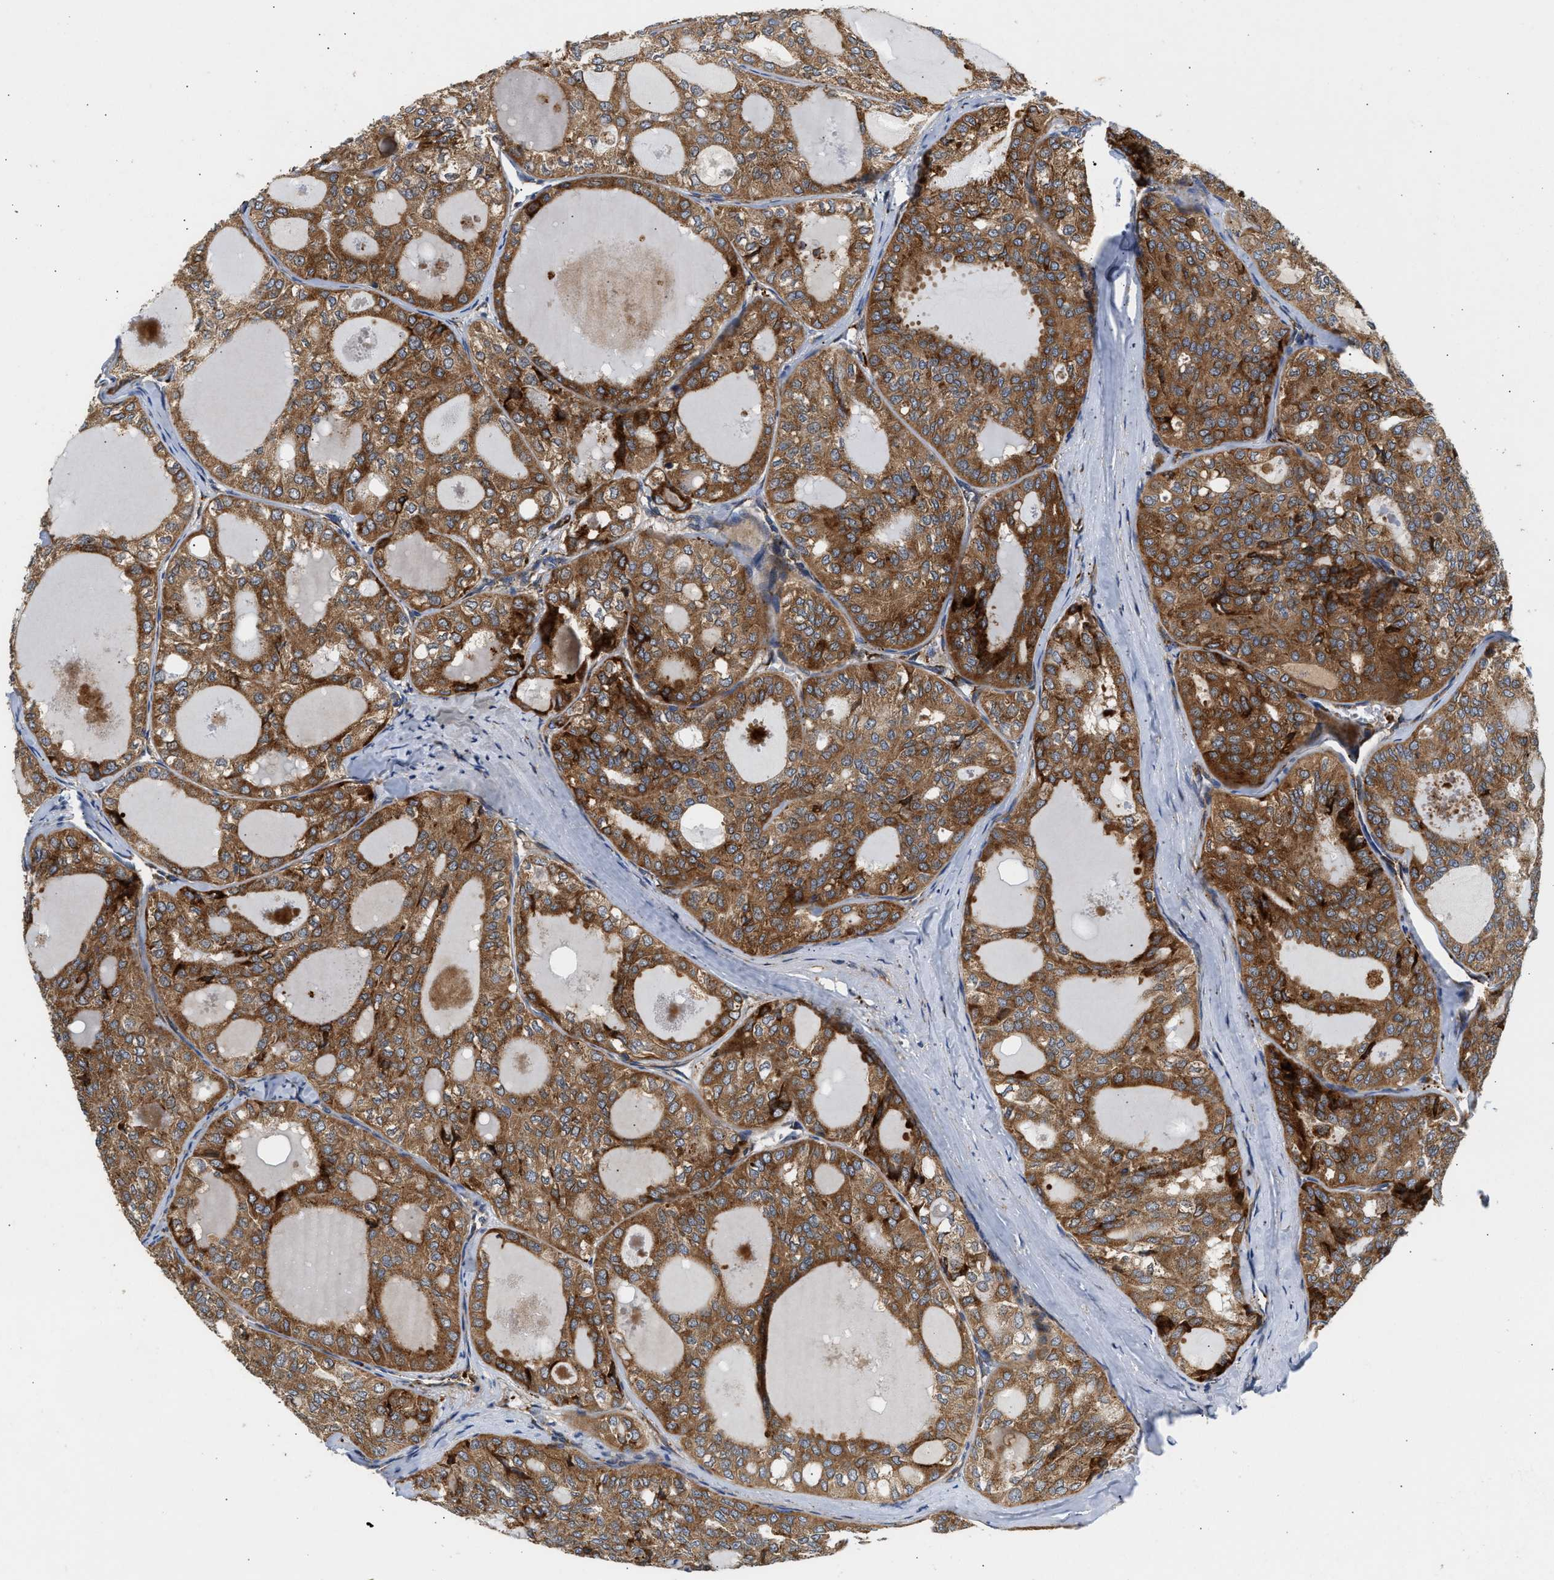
{"staining": {"intensity": "strong", "quantity": ">75%", "location": "cytoplasmic/membranous"}, "tissue": "thyroid cancer", "cell_type": "Tumor cells", "image_type": "cancer", "snomed": [{"axis": "morphology", "description": "Follicular adenoma carcinoma, NOS"}, {"axis": "topography", "description": "Thyroid gland"}], "caption": "A histopathology image showing strong cytoplasmic/membranous positivity in about >75% of tumor cells in thyroid cancer, as visualized by brown immunohistochemical staining.", "gene": "AMZ1", "patient": {"sex": "male", "age": 75}}